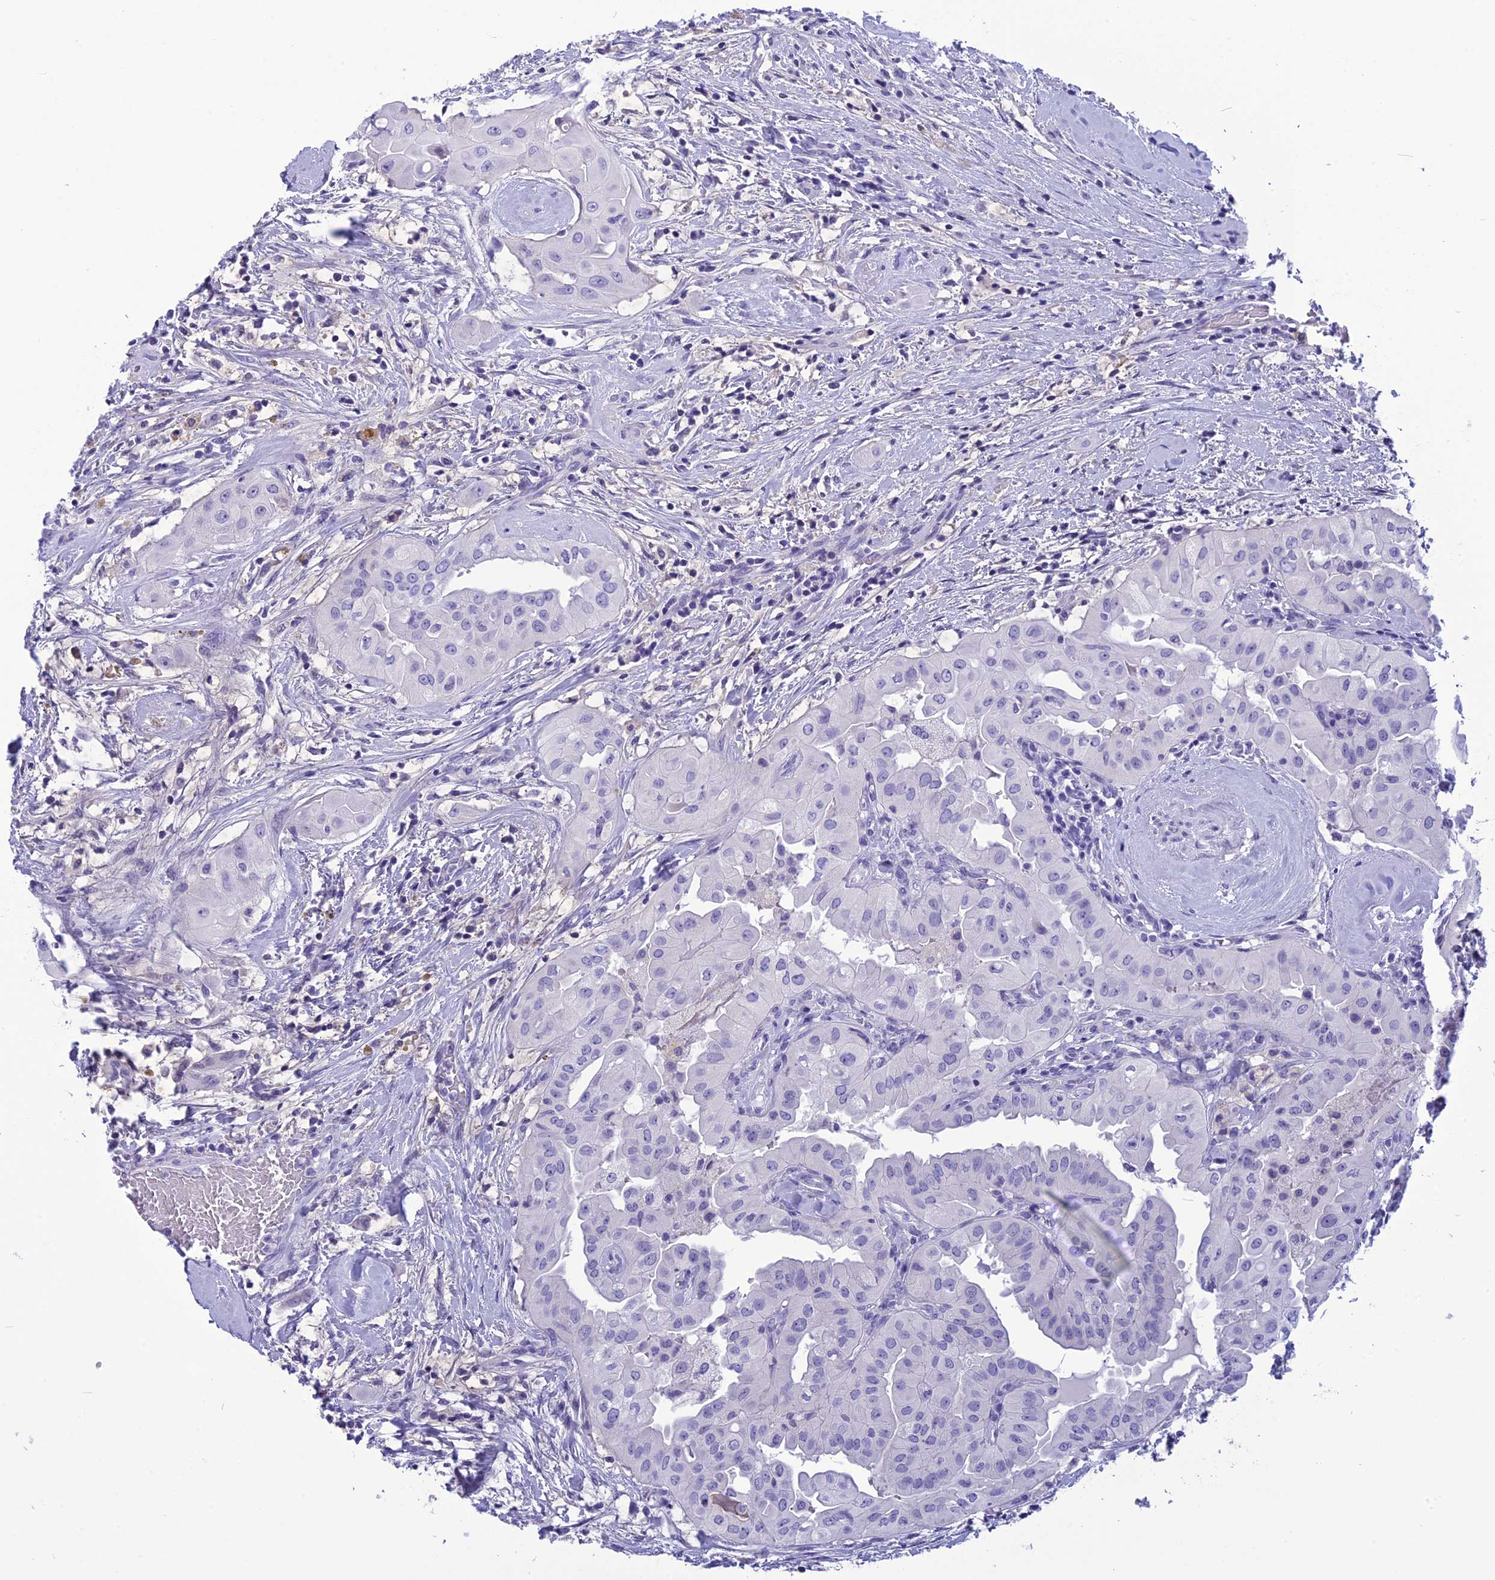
{"staining": {"intensity": "negative", "quantity": "none", "location": "none"}, "tissue": "thyroid cancer", "cell_type": "Tumor cells", "image_type": "cancer", "snomed": [{"axis": "morphology", "description": "Papillary adenocarcinoma, NOS"}, {"axis": "topography", "description": "Thyroid gland"}], "caption": "Immunohistochemistry (IHC) micrograph of neoplastic tissue: human thyroid papillary adenocarcinoma stained with DAB (3,3'-diaminobenzidine) exhibits no significant protein expression in tumor cells.", "gene": "BBS2", "patient": {"sex": "female", "age": 59}}